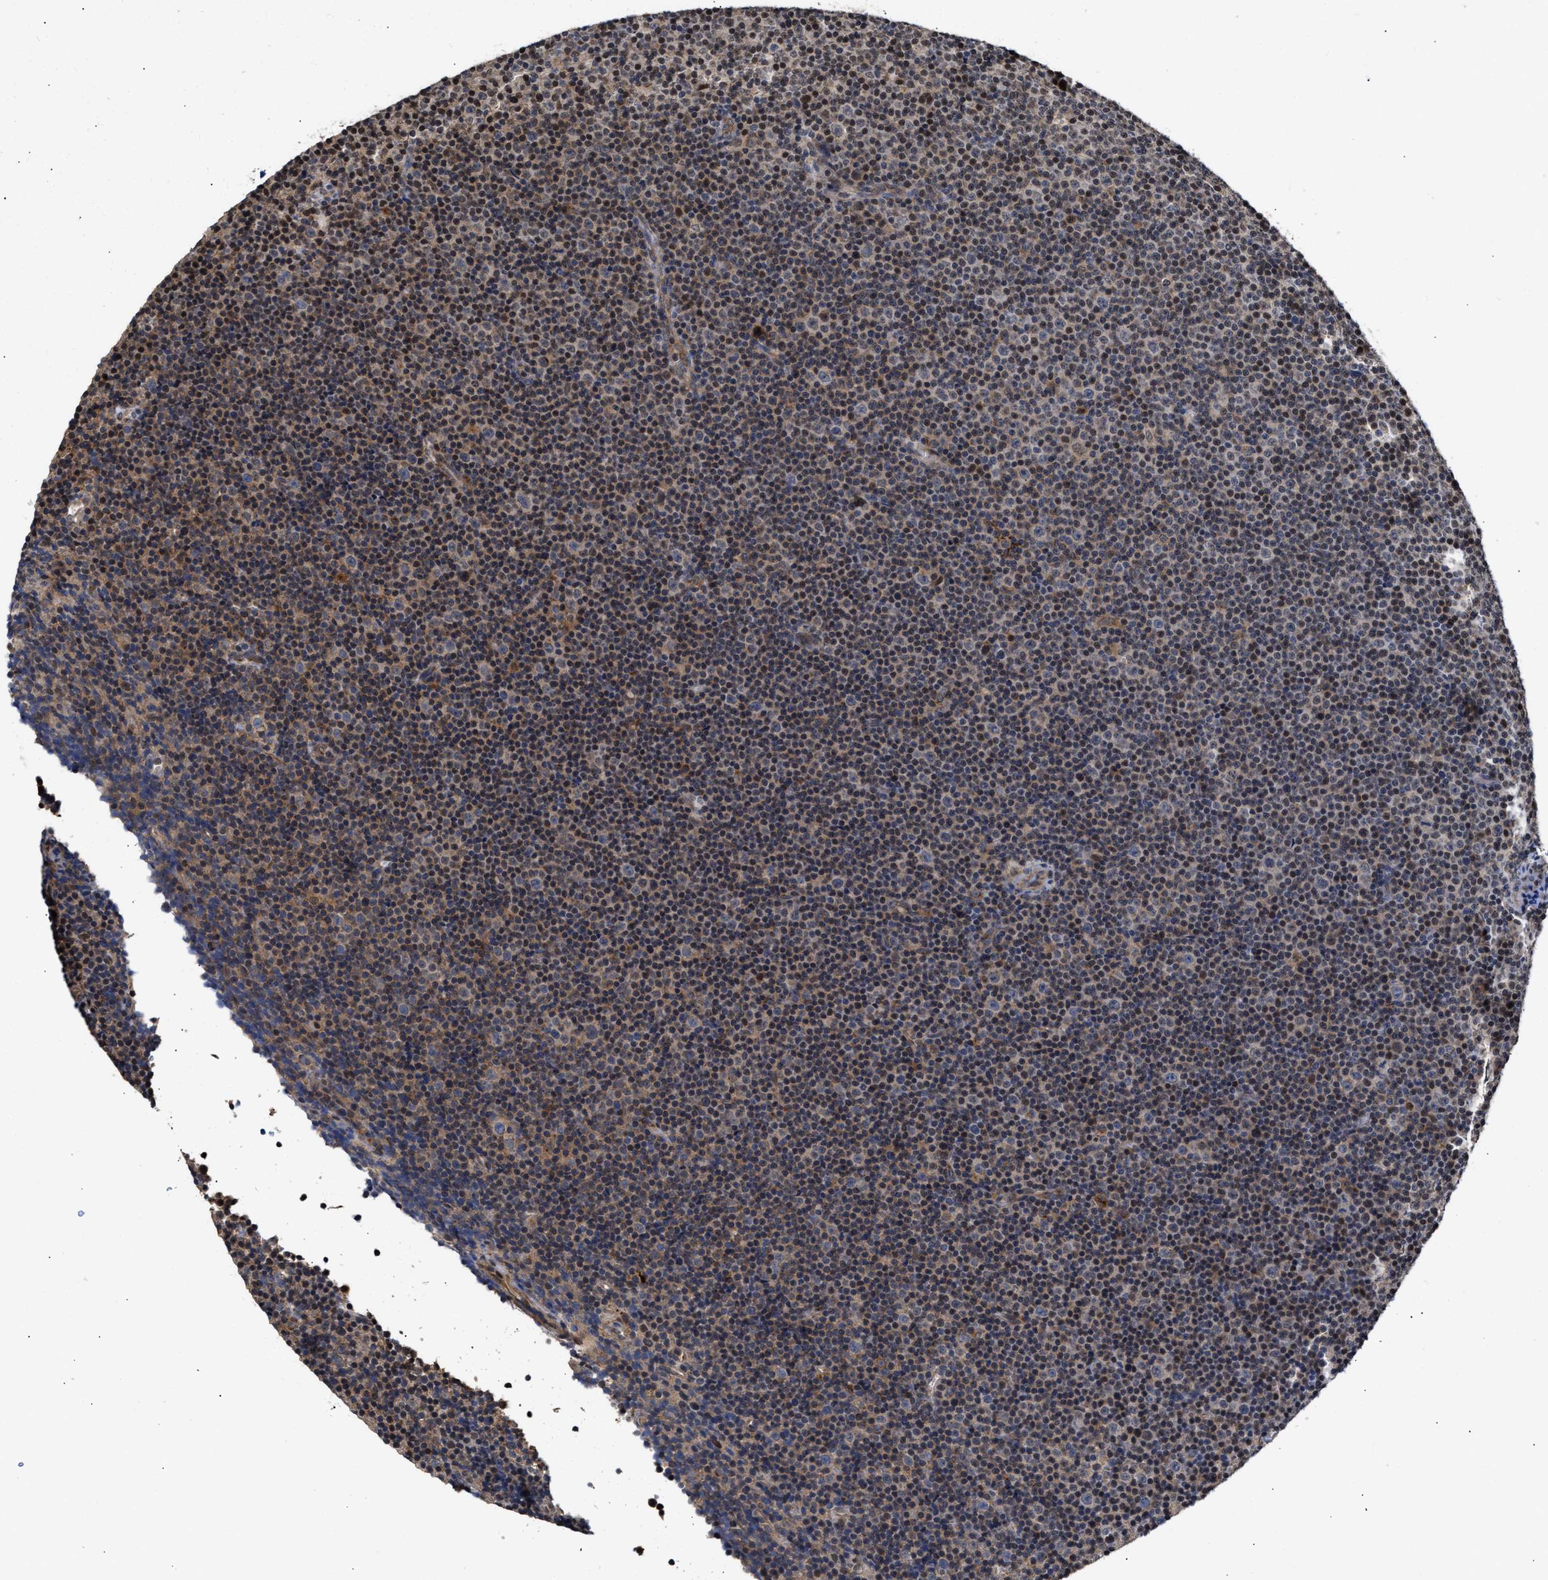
{"staining": {"intensity": "weak", "quantity": "25%-75%", "location": "cytoplasmic/membranous"}, "tissue": "lymphoma", "cell_type": "Tumor cells", "image_type": "cancer", "snomed": [{"axis": "morphology", "description": "Malignant lymphoma, non-Hodgkin's type, Low grade"}, {"axis": "topography", "description": "Lymph node"}], "caption": "Weak cytoplasmic/membranous positivity is seen in approximately 25%-75% of tumor cells in low-grade malignant lymphoma, non-Hodgkin's type. The staining is performed using DAB (3,3'-diaminobenzidine) brown chromogen to label protein expression. The nuclei are counter-stained blue using hematoxylin.", "gene": "CLIP2", "patient": {"sex": "female", "age": 67}}